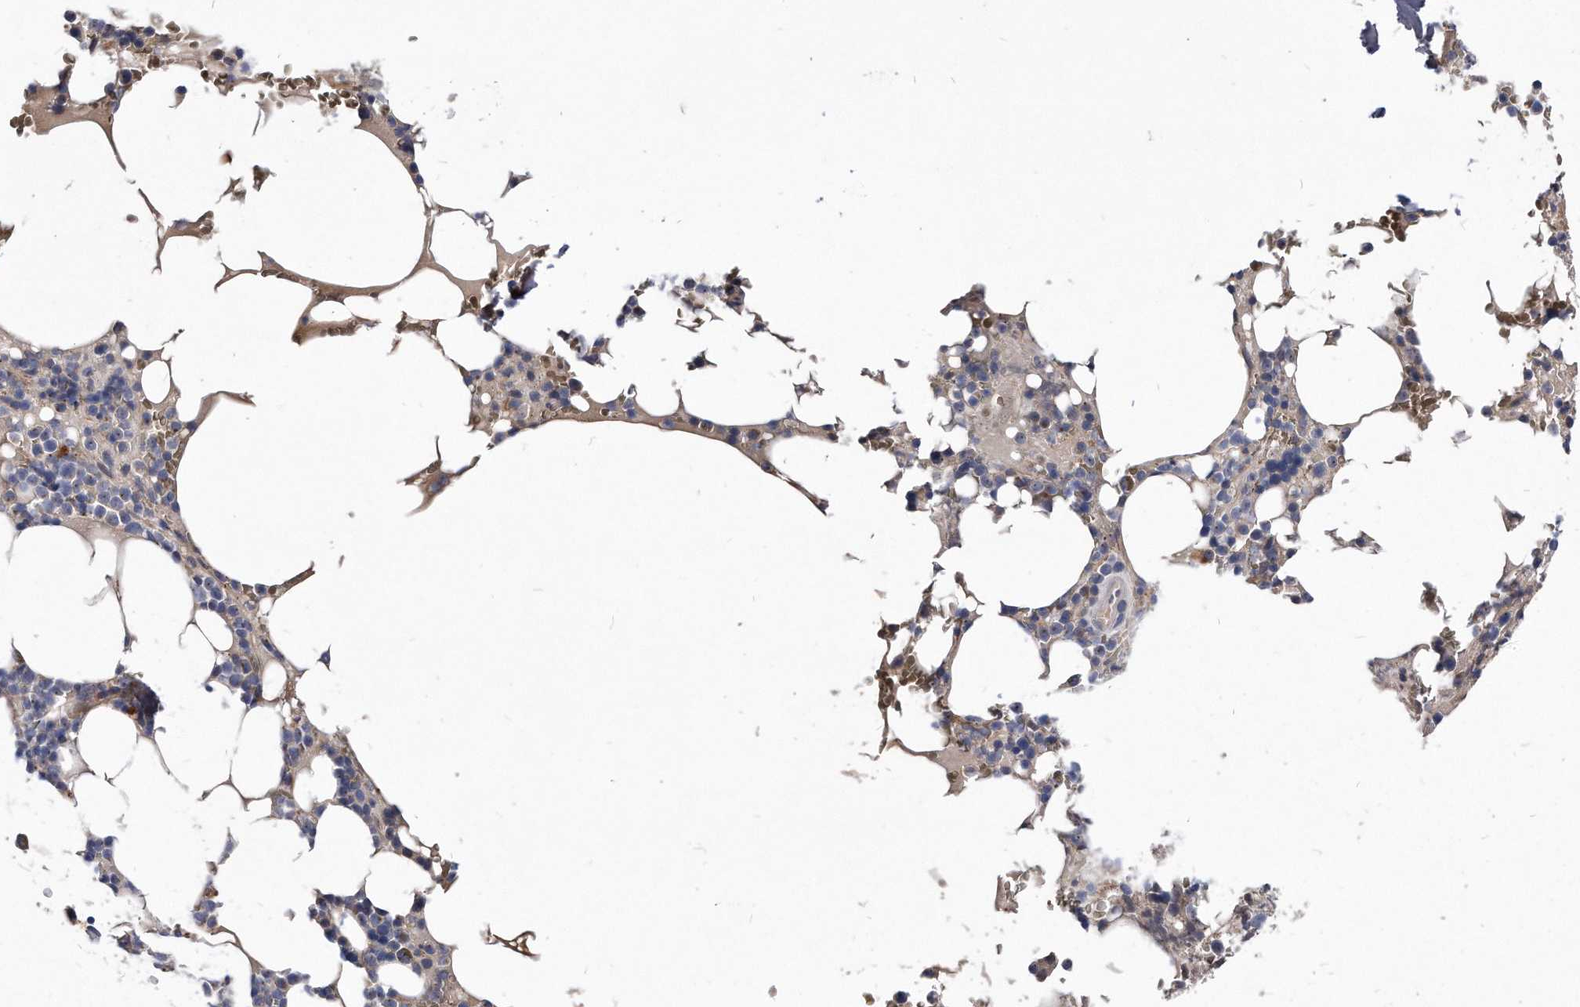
{"staining": {"intensity": "moderate", "quantity": "<25%", "location": "cytoplasmic/membranous"}, "tissue": "bone marrow", "cell_type": "Hematopoietic cells", "image_type": "normal", "snomed": [{"axis": "morphology", "description": "Normal tissue, NOS"}, {"axis": "topography", "description": "Bone marrow"}], "caption": "Protein expression analysis of benign bone marrow exhibits moderate cytoplasmic/membranous positivity in approximately <25% of hematopoietic cells.", "gene": "MGAT4A", "patient": {"sex": "male", "age": 58}}